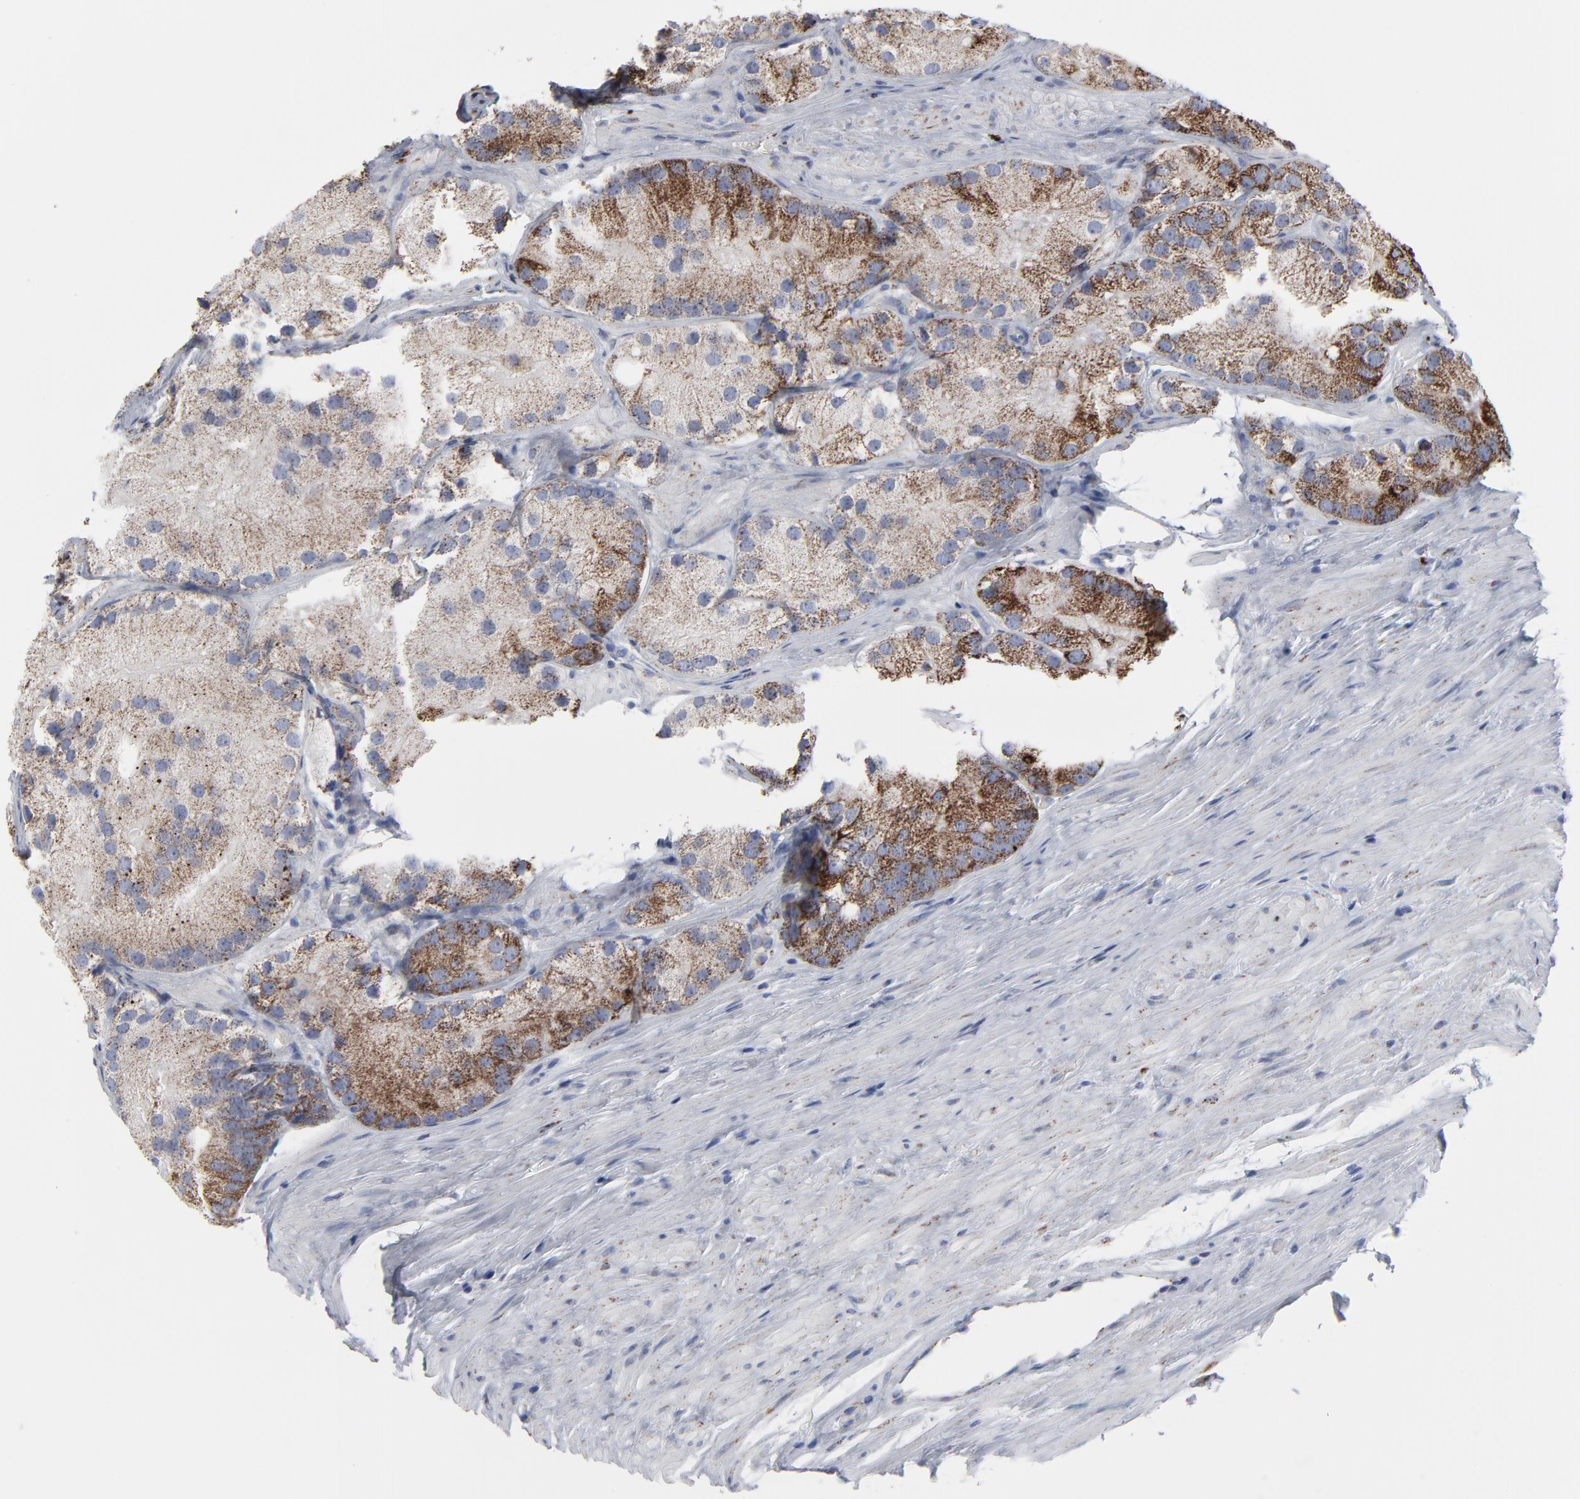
{"staining": {"intensity": "strong", "quantity": "25%-75%", "location": "cytoplasmic/membranous"}, "tissue": "prostate cancer", "cell_type": "Tumor cells", "image_type": "cancer", "snomed": [{"axis": "morphology", "description": "Adenocarcinoma, Low grade"}, {"axis": "topography", "description": "Prostate"}], "caption": "Prostate cancer (adenocarcinoma (low-grade)) tissue demonstrates strong cytoplasmic/membranous expression in approximately 25%-75% of tumor cells, visualized by immunohistochemistry.", "gene": "TXNRD2", "patient": {"sex": "male", "age": 69}}